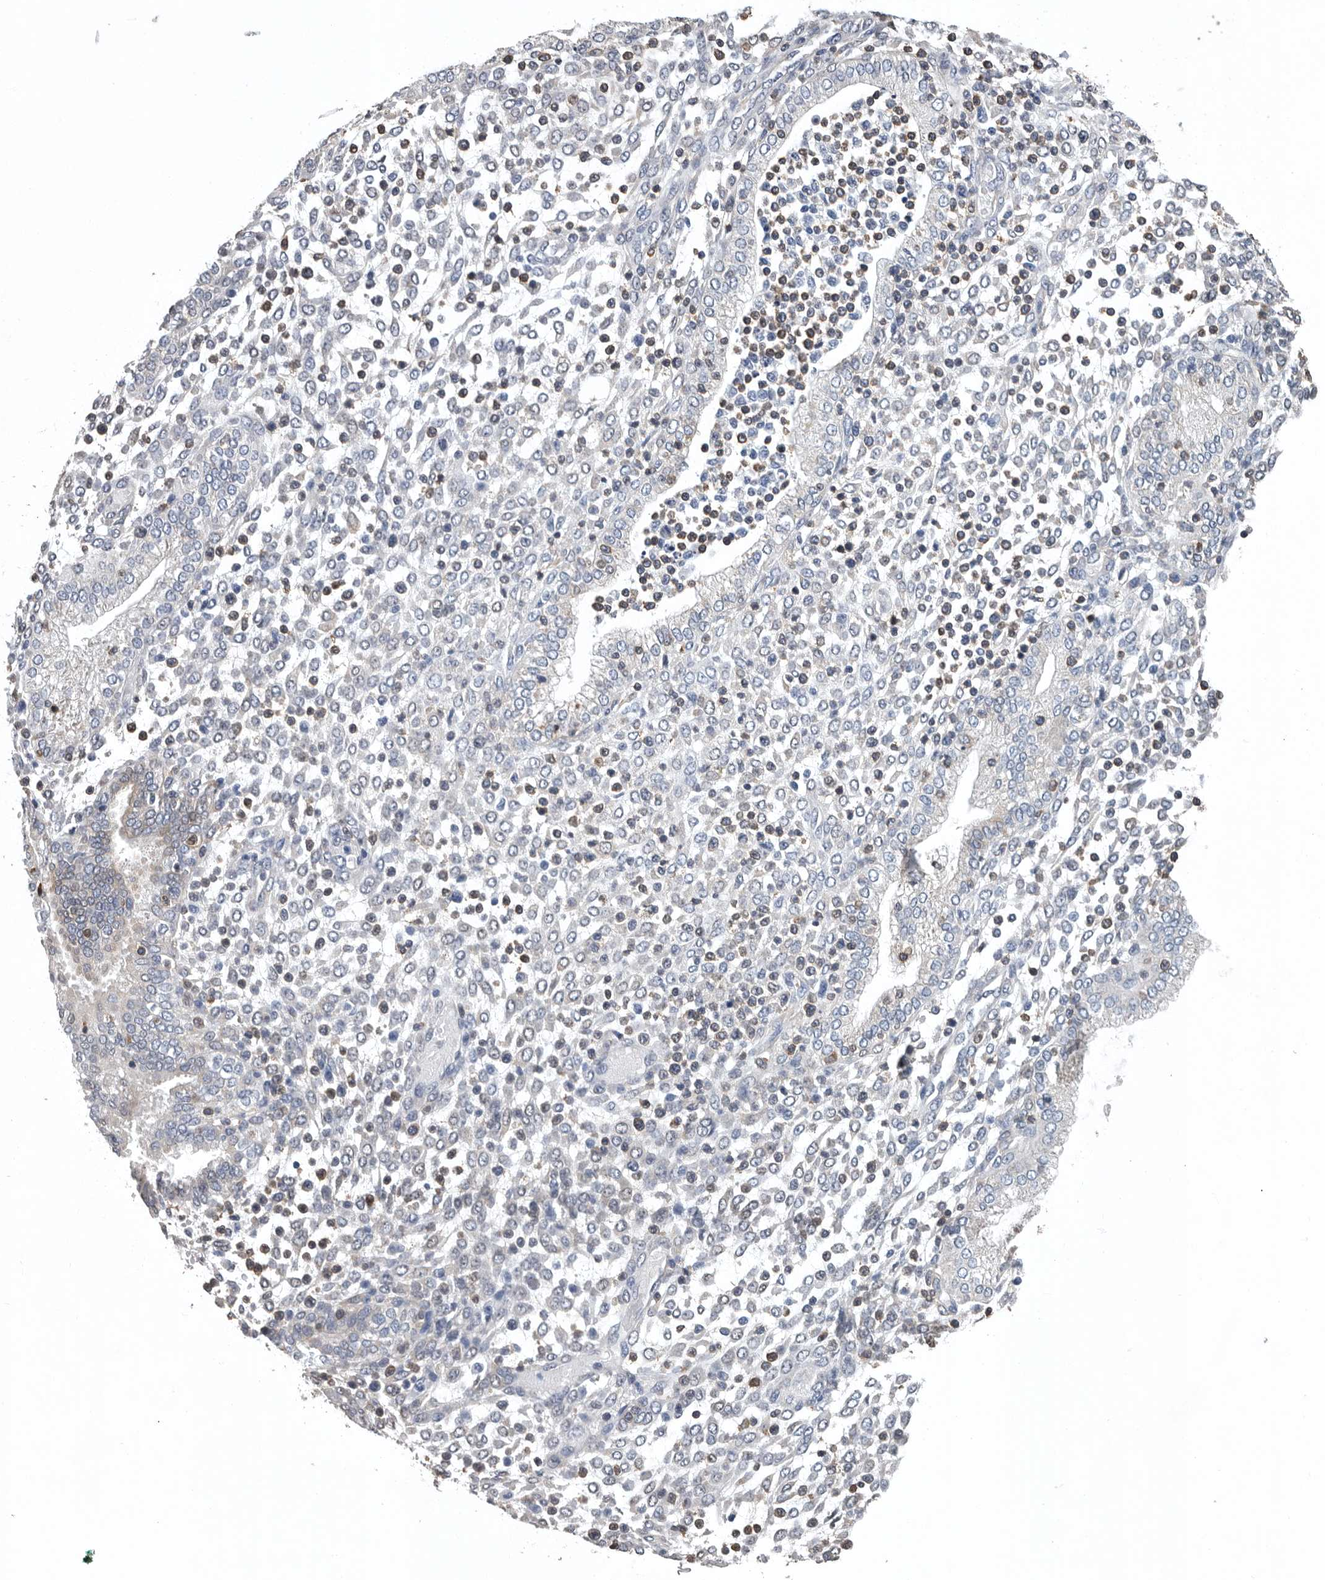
{"staining": {"intensity": "negative", "quantity": "none", "location": "none"}, "tissue": "endometrium", "cell_type": "Cells in endometrial stroma", "image_type": "normal", "snomed": [{"axis": "morphology", "description": "Normal tissue, NOS"}, {"axis": "topography", "description": "Endometrium"}], "caption": "IHC micrograph of normal endometrium stained for a protein (brown), which shows no expression in cells in endometrial stroma.", "gene": "PDCD4", "patient": {"sex": "female", "age": 53}}